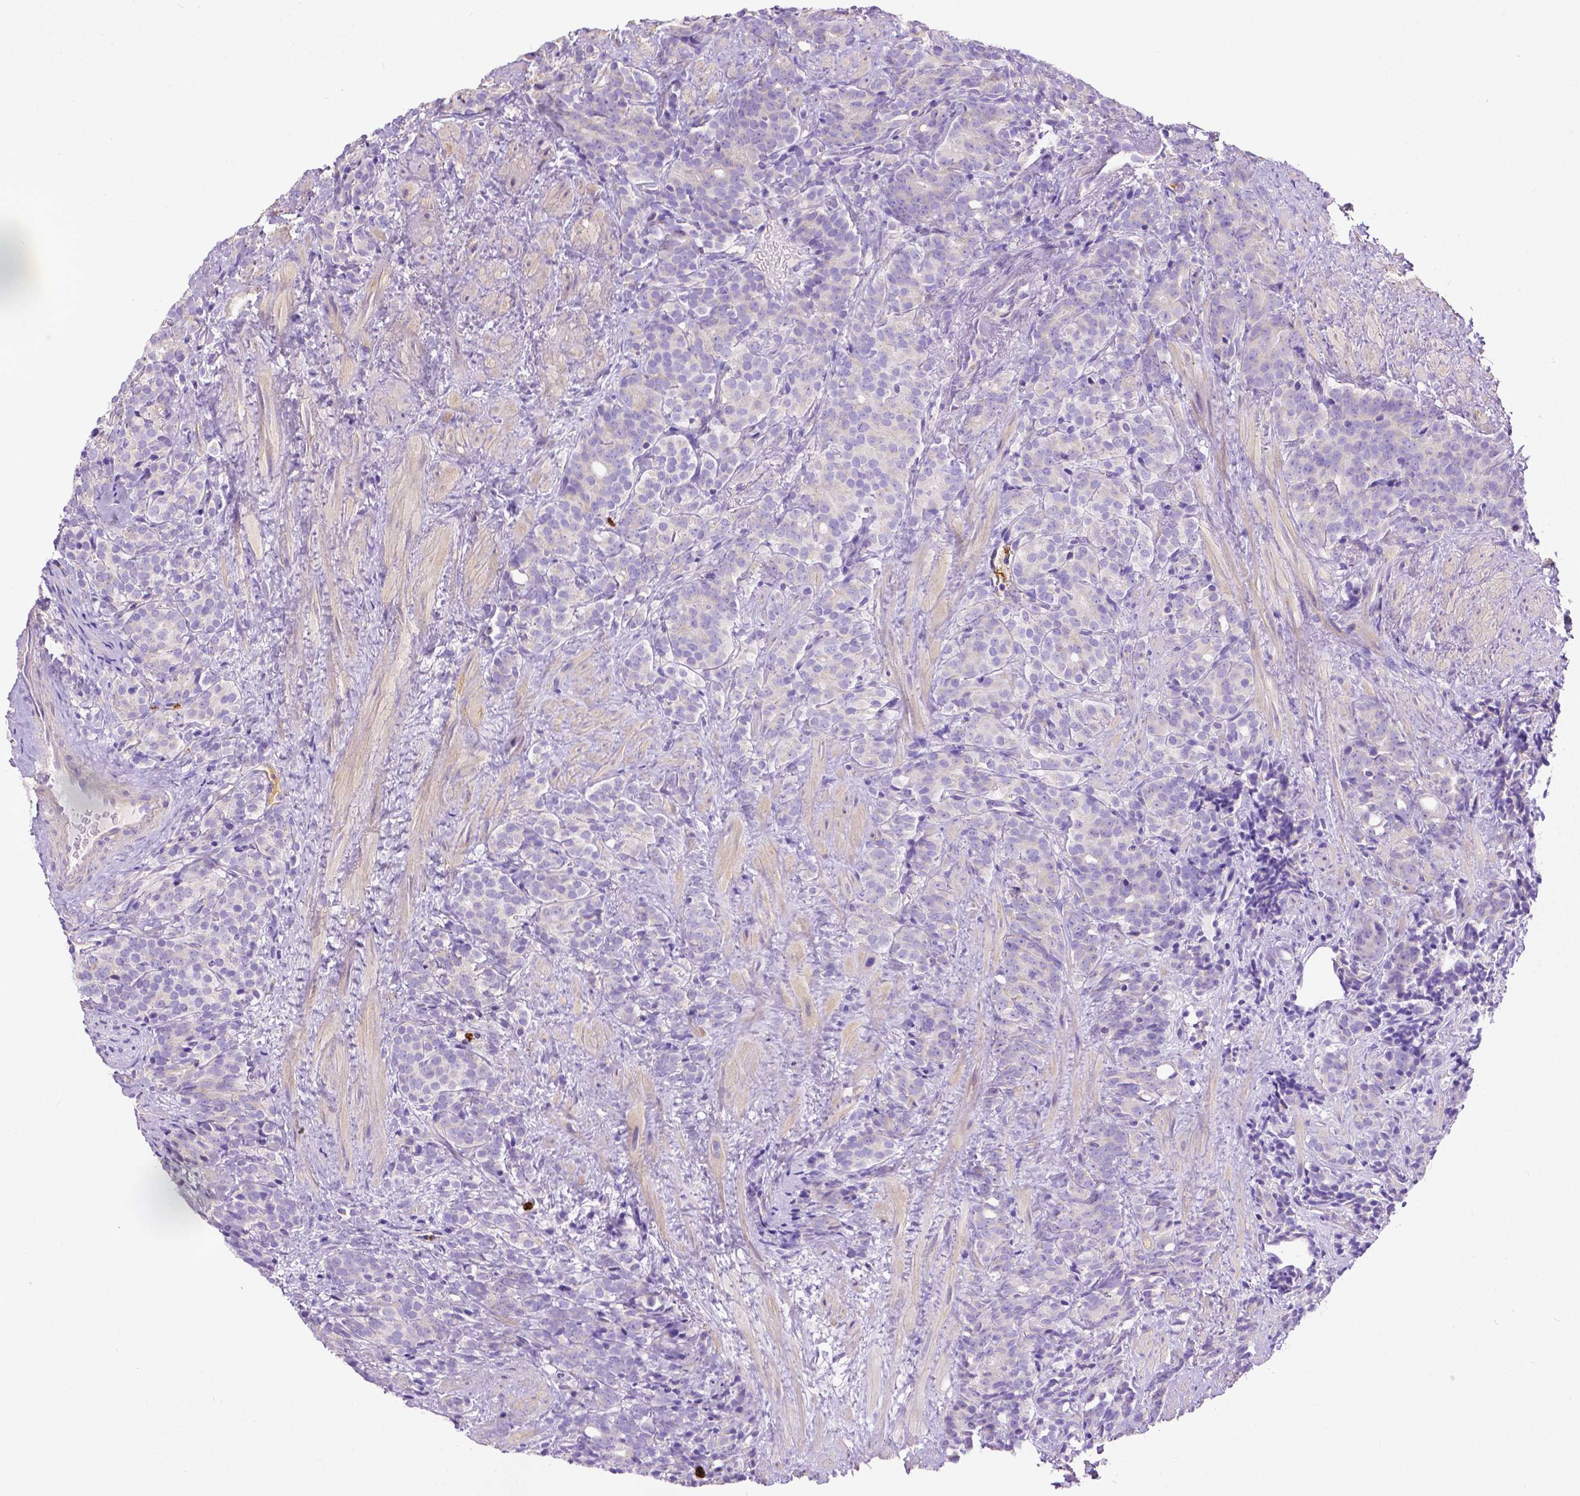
{"staining": {"intensity": "negative", "quantity": "none", "location": "none"}, "tissue": "prostate cancer", "cell_type": "Tumor cells", "image_type": "cancer", "snomed": [{"axis": "morphology", "description": "Adenocarcinoma, High grade"}, {"axis": "topography", "description": "Prostate"}], "caption": "The photomicrograph reveals no significant expression in tumor cells of prostate cancer. (DAB IHC with hematoxylin counter stain).", "gene": "MMP9", "patient": {"sex": "male", "age": 84}}